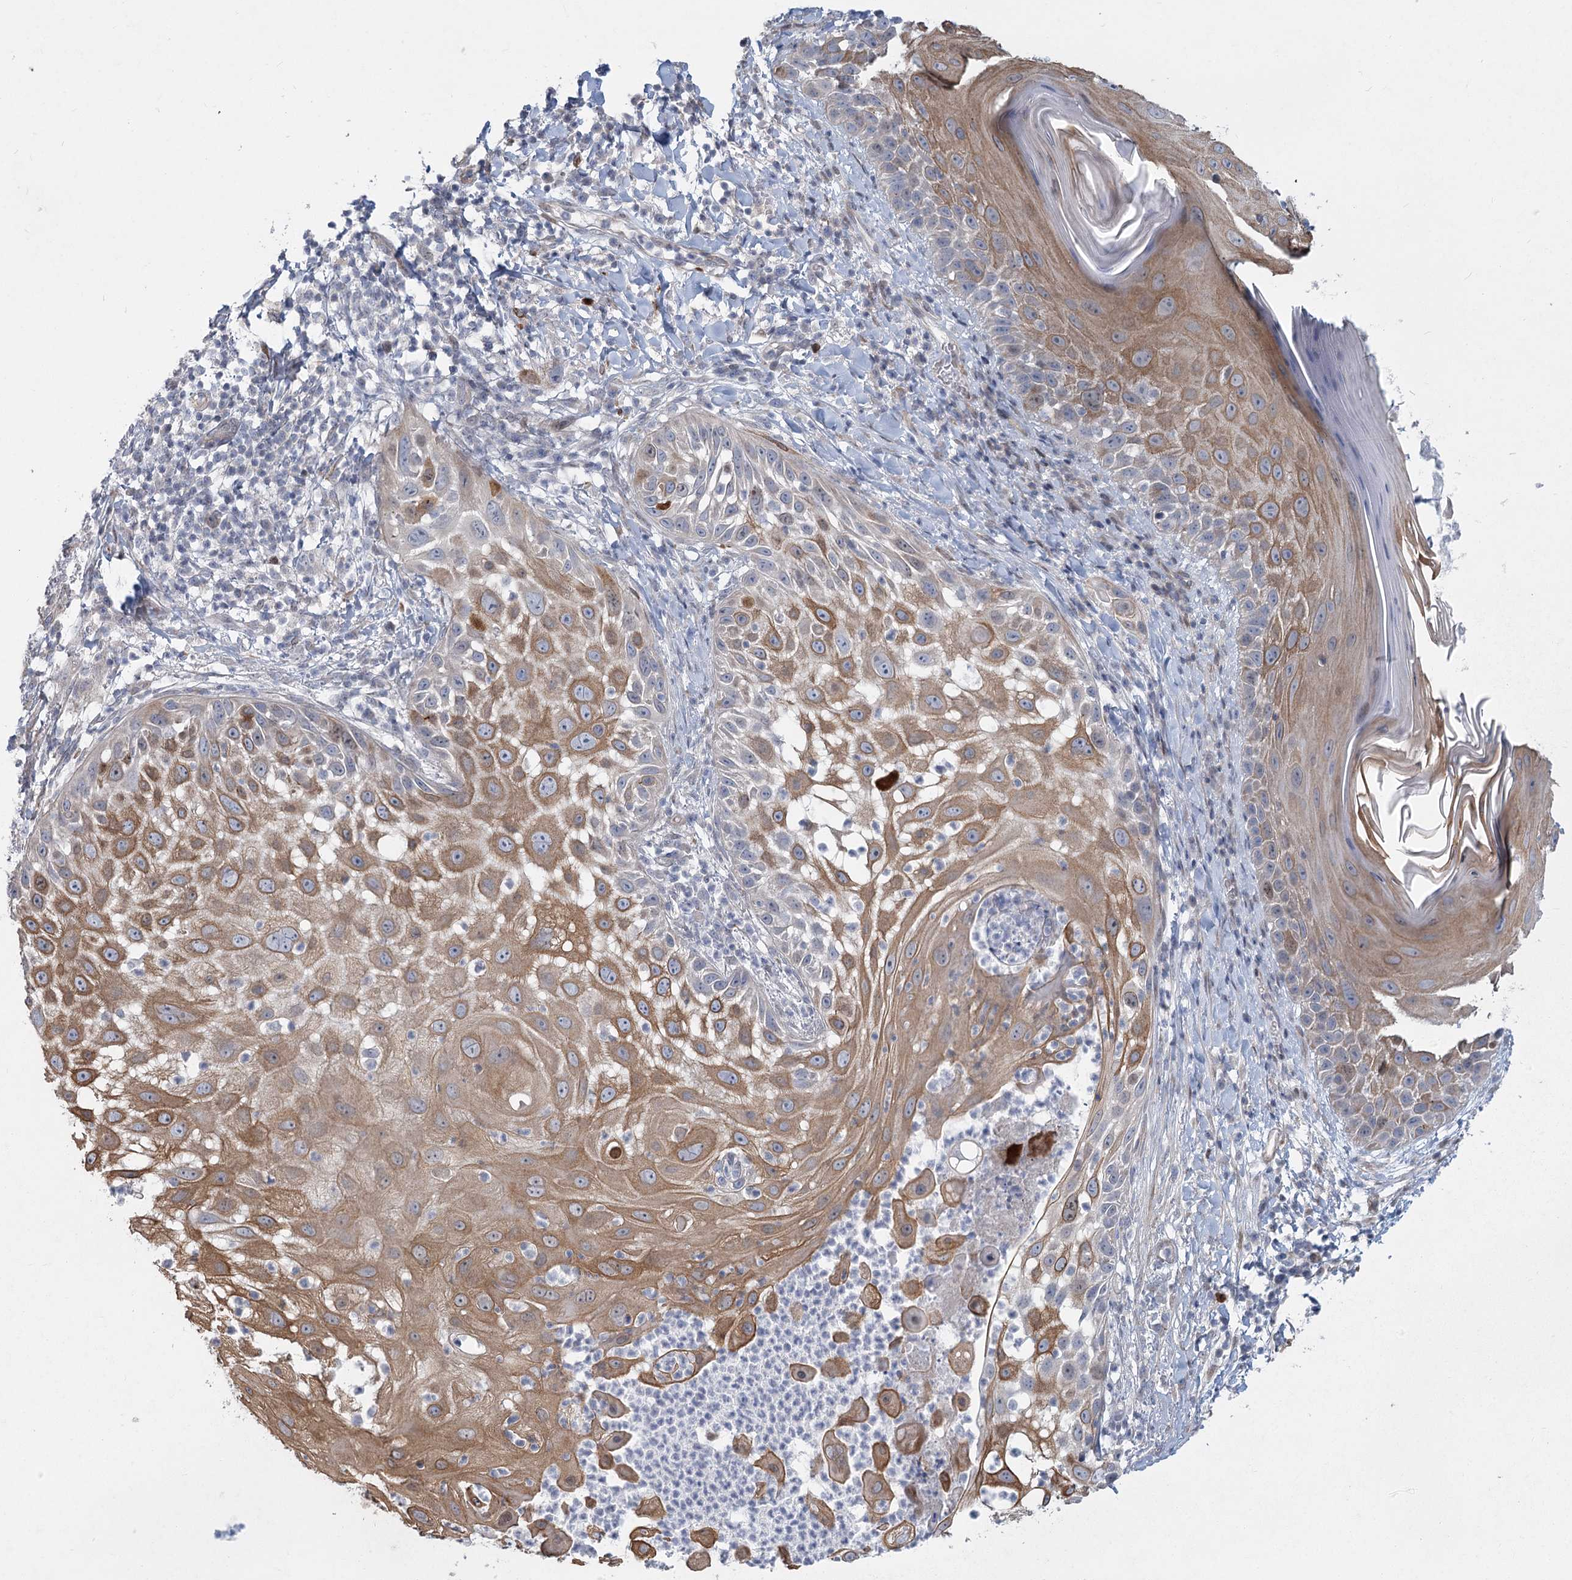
{"staining": {"intensity": "moderate", "quantity": "25%-75%", "location": "nuclear"}, "tissue": "skin cancer", "cell_type": "Tumor cells", "image_type": "cancer", "snomed": [{"axis": "morphology", "description": "Squamous cell carcinoma, NOS"}, {"axis": "topography", "description": "Skin"}], "caption": "About 25%-75% of tumor cells in human skin squamous cell carcinoma exhibit moderate nuclear protein expression as visualized by brown immunohistochemical staining.", "gene": "ABITRAM", "patient": {"sex": "female", "age": 44}}